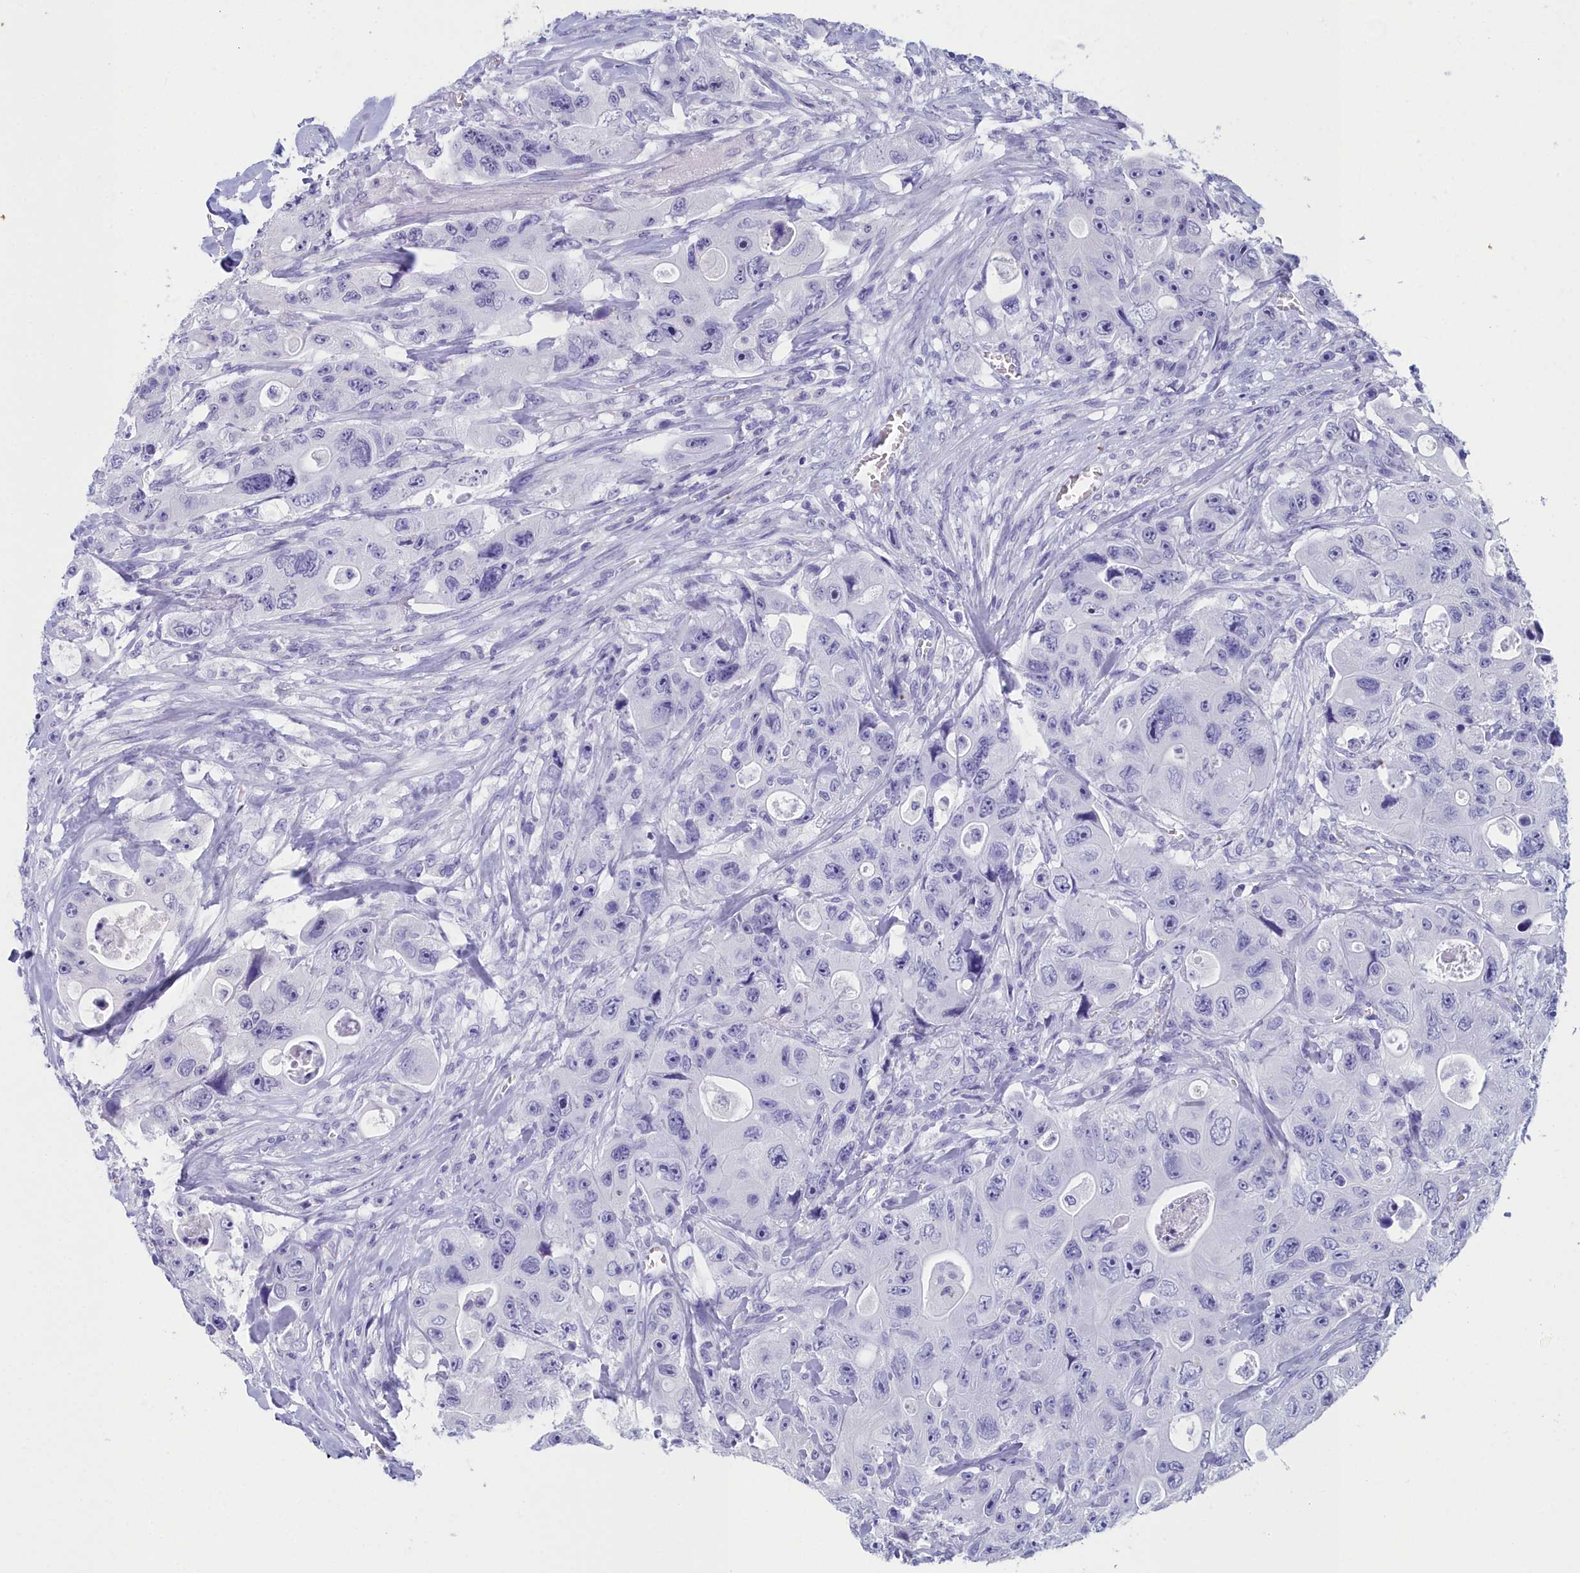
{"staining": {"intensity": "negative", "quantity": "none", "location": "none"}, "tissue": "colorectal cancer", "cell_type": "Tumor cells", "image_type": "cancer", "snomed": [{"axis": "morphology", "description": "Adenocarcinoma, NOS"}, {"axis": "topography", "description": "Colon"}], "caption": "An immunohistochemistry (IHC) photomicrograph of adenocarcinoma (colorectal) is shown. There is no staining in tumor cells of adenocarcinoma (colorectal). (DAB immunohistochemistry (IHC) with hematoxylin counter stain).", "gene": "CCDC97", "patient": {"sex": "female", "age": 46}}